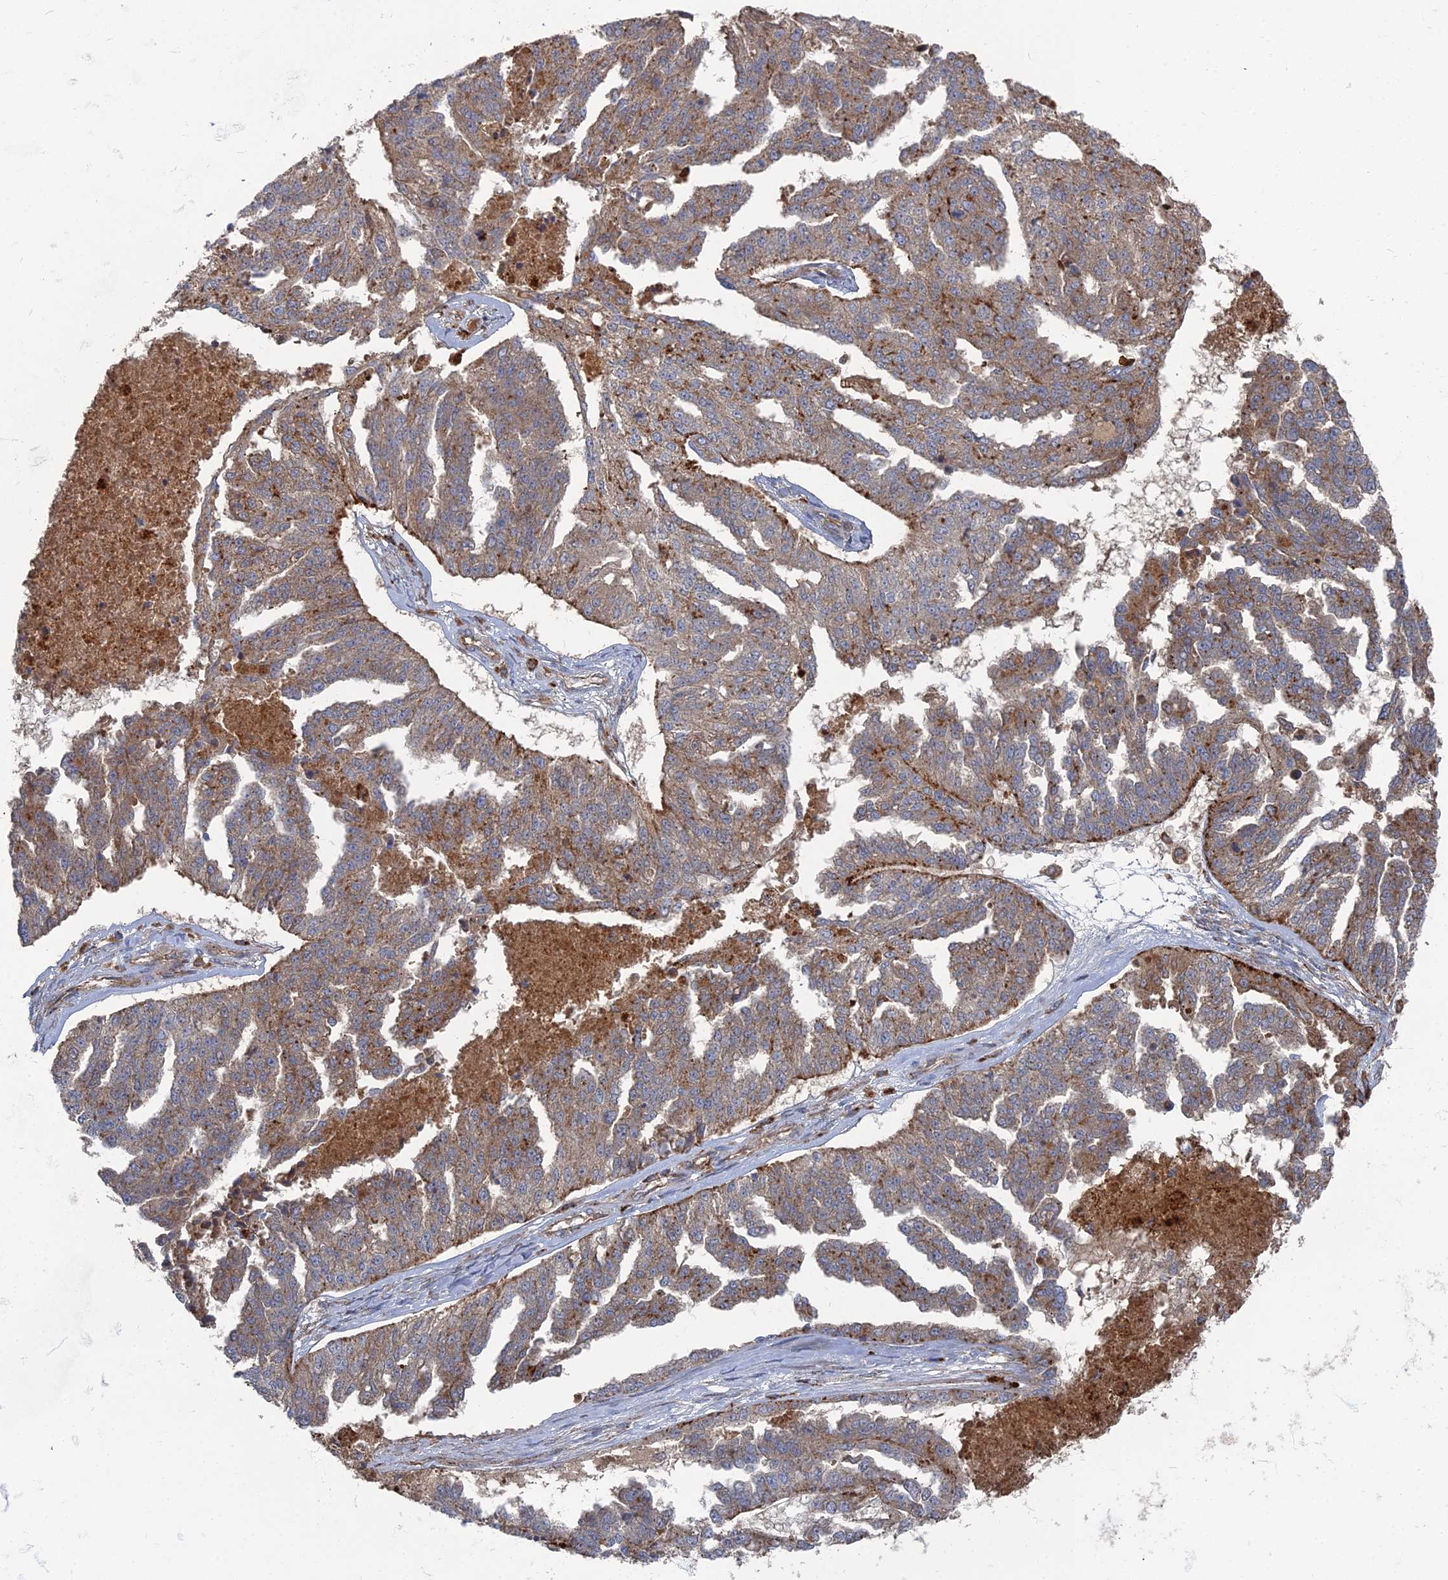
{"staining": {"intensity": "moderate", "quantity": ">75%", "location": "cytoplasmic/membranous"}, "tissue": "ovarian cancer", "cell_type": "Tumor cells", "image_type": "cancer", "snomed": [{"axis": "morphology", "description": "Cystadenocarcinoma, serous, NOS"}, {"axis": "topography", "description": "Ovary"}], "caption": "Protein expression by immunohistochemistry (IHC) exhibits moderate cytoplasmic/membranous expression in approximately >75% of tumor cells in ovarian cancer (serous cystadenocarcinoma). (Stains: DAB (3,3'-diaminobenzidine) in brown, nuclei in blue, Microscopy: brightfield microscopy at high magnification).", "gene": "PPCDC", "patient": {"sex": "female", "age": 58}}